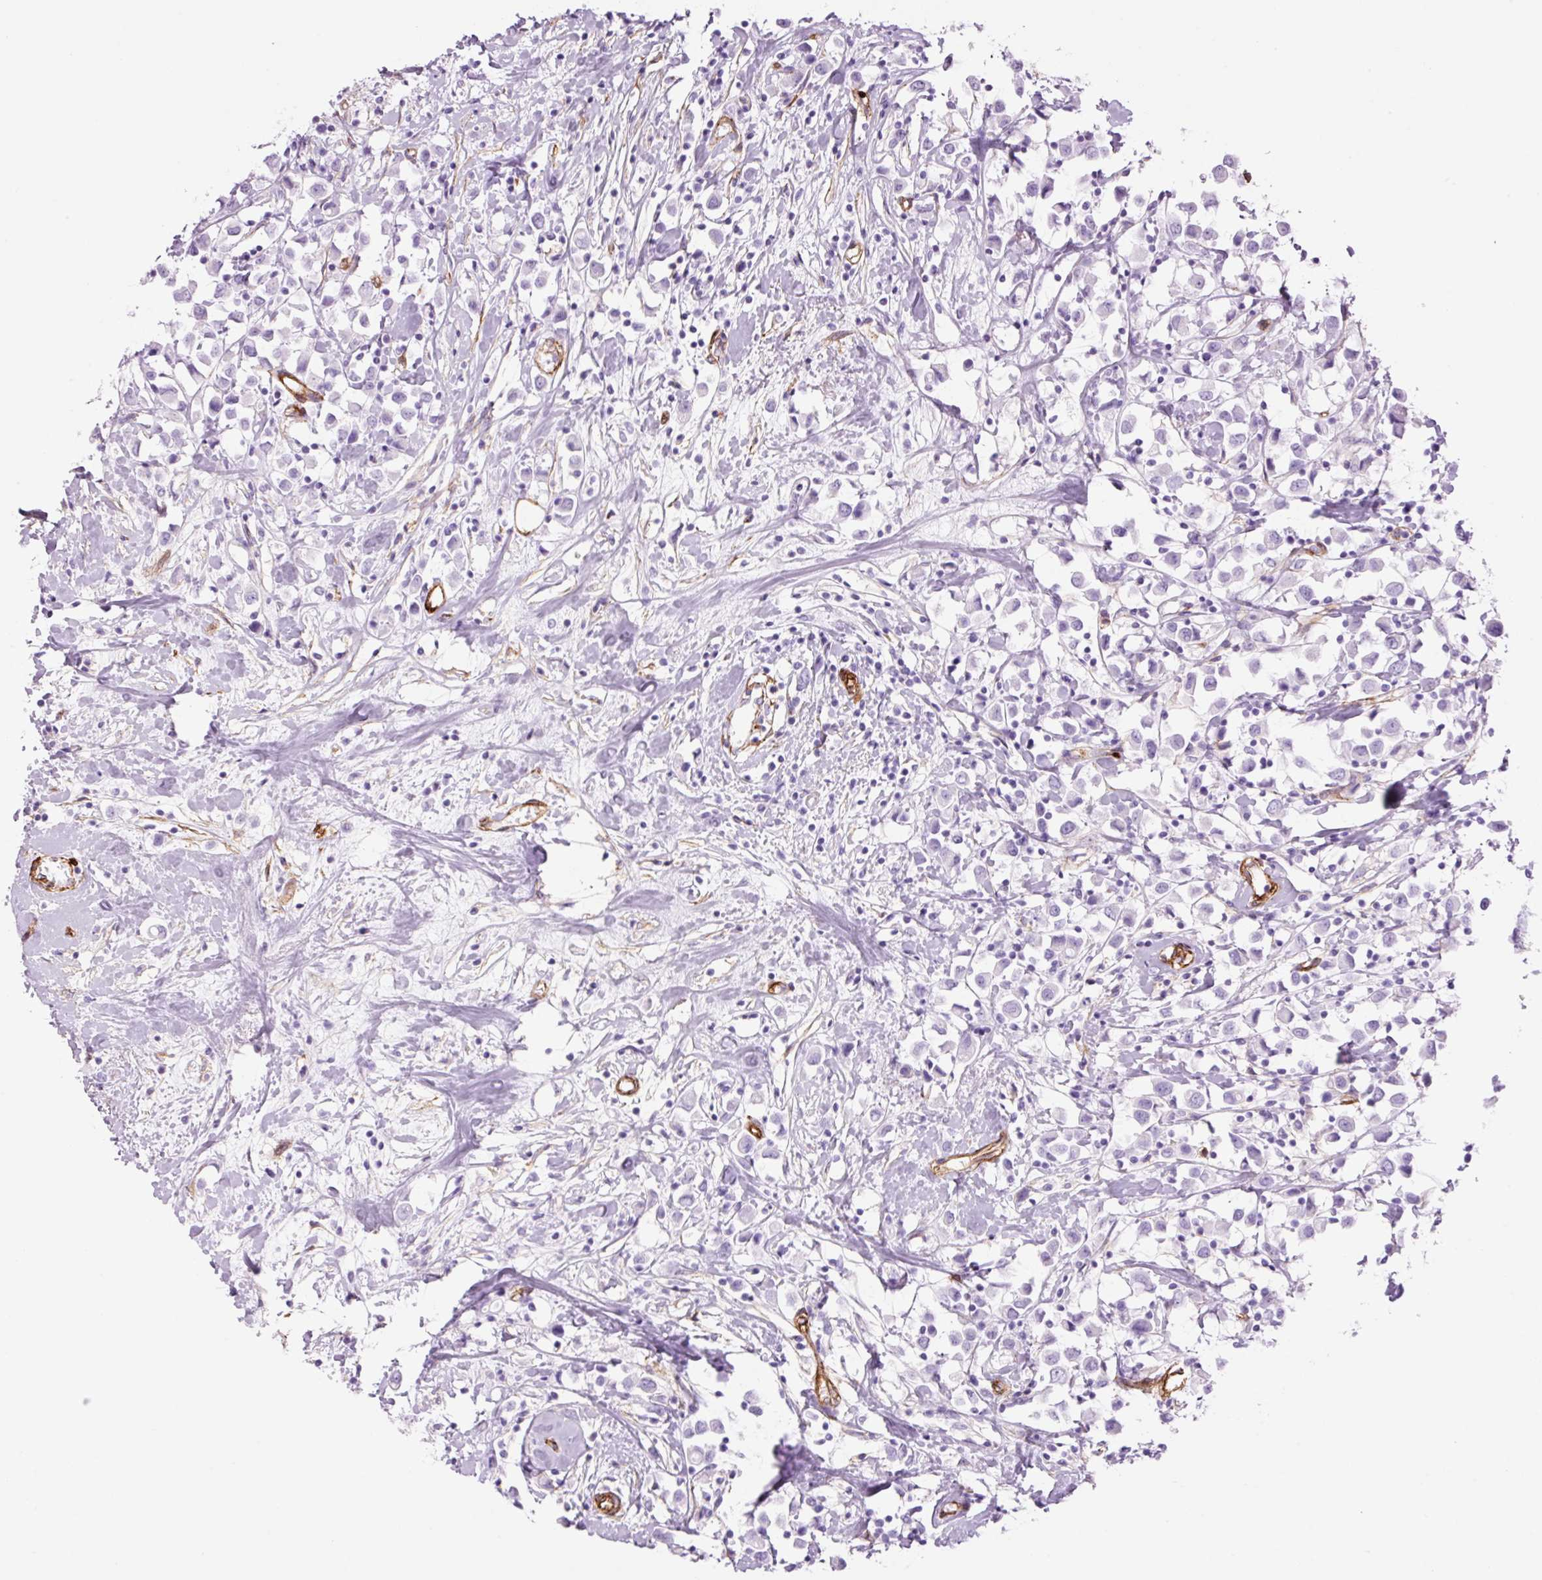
{"staining": {"intensity": "negative", "quantity": "none", "location": "none"}, "tissue": "breast cancer", "cell_type": "Tumor cells", "image_type": "cancer", "snomed": [{"axis": "morphology", "description": "Duct carcinoma"}, {"axis": "topography", "description": "Breast"}], "caption": "A high-resolution histopathology image shows immunohistochemistry staining of intraductal carcinoma (breast), which demonstrates no significant positivity in tumor cells.", "gene": "CAV1", "patient": {"sex": "female", "age": 61}}